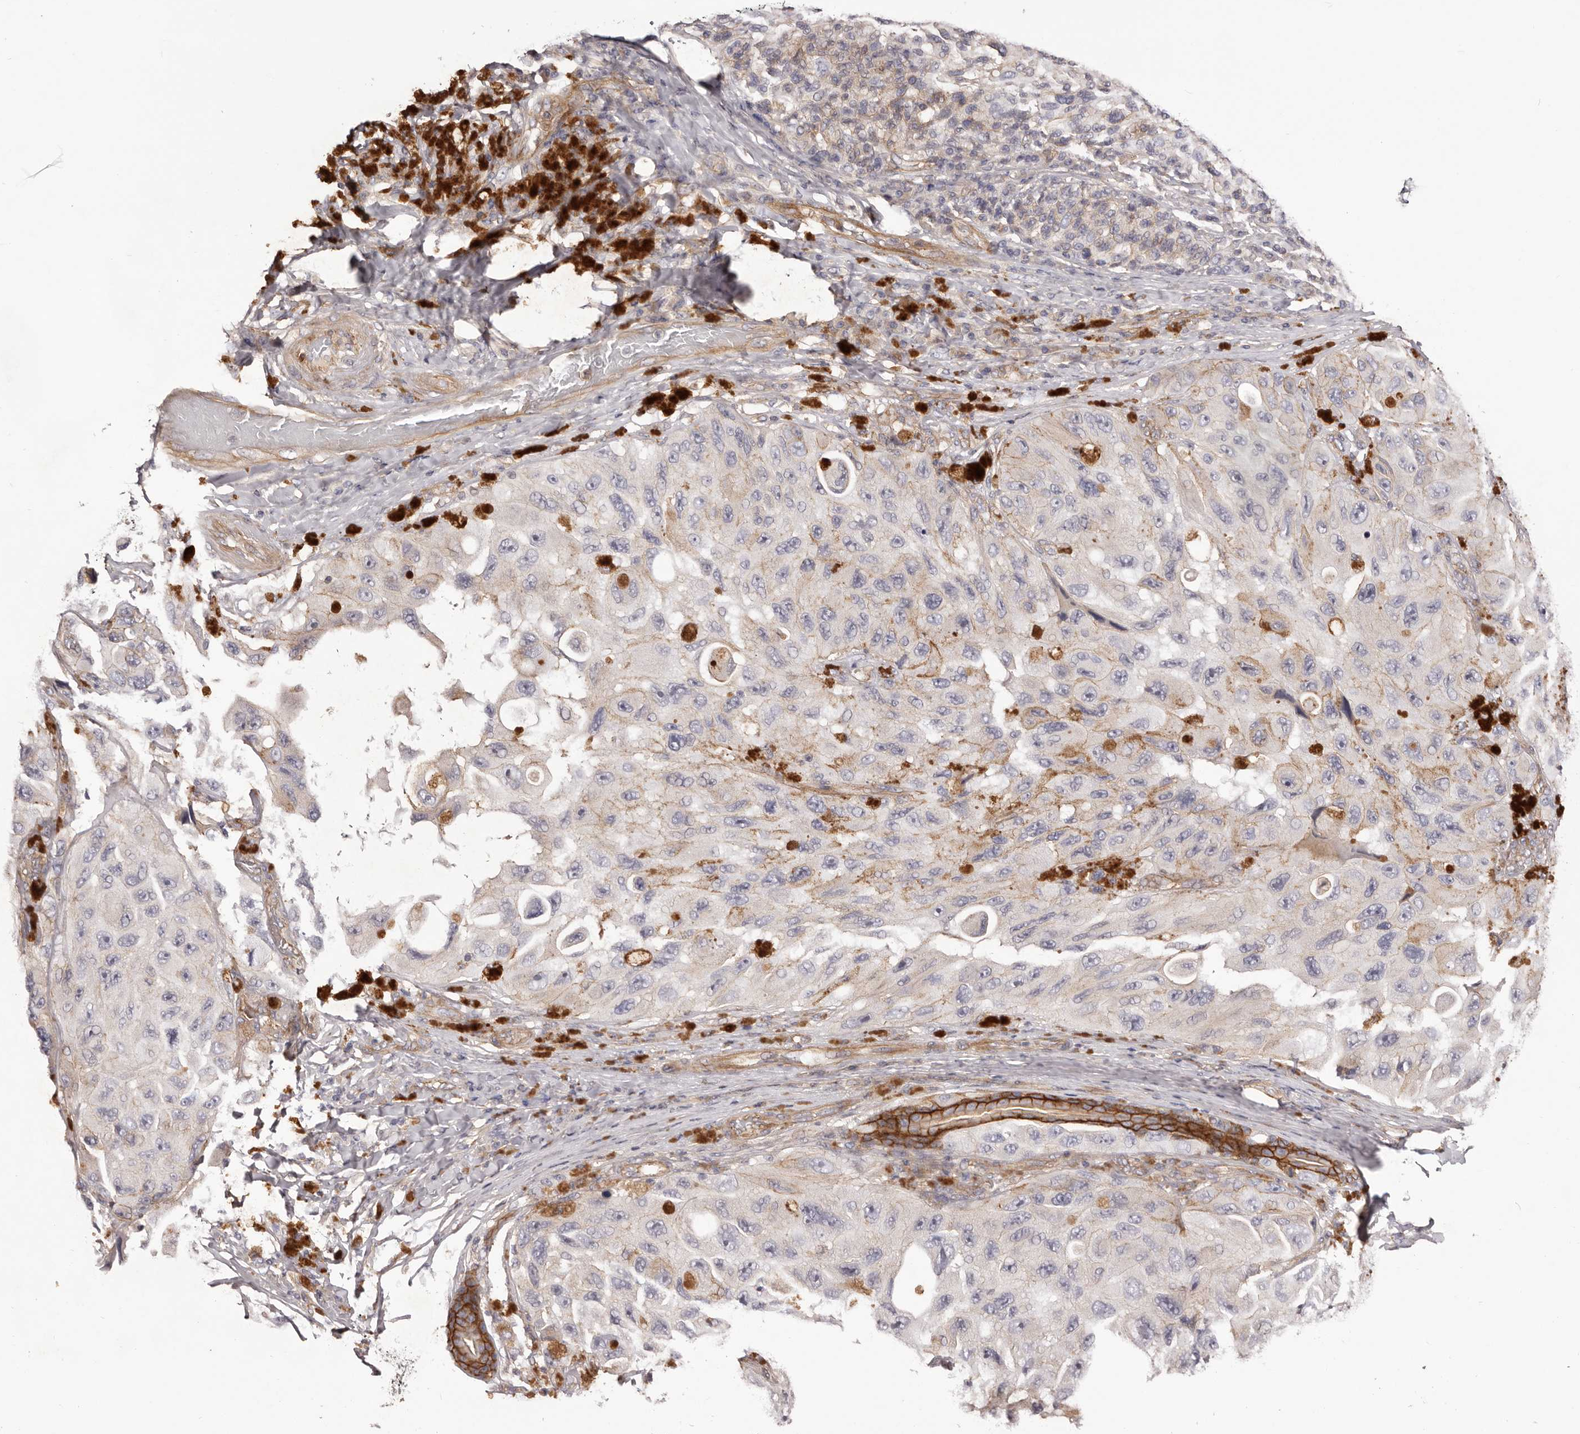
{"staining": {"intensity": "weak", "quantity": "25%-75%", "location": "cytoplasmic/membranous"}, "tissue": "melanoma", "cell_type": "Tumor cells", "image_type": "cancer", "snomed": [{"axis": "morphology", "description": "Malignant melanoma, NOS"}, {"axis": "topography", "description": "Skin"}], "caption": "This photomicrograph displays IHC staining of malignant melanoma, with low weak cytoplasmic/membranous staining in approximately 25%-75% of tumor cells.", "gene": "DMRT2", "patient": {"sex": "female", "age": 73}}